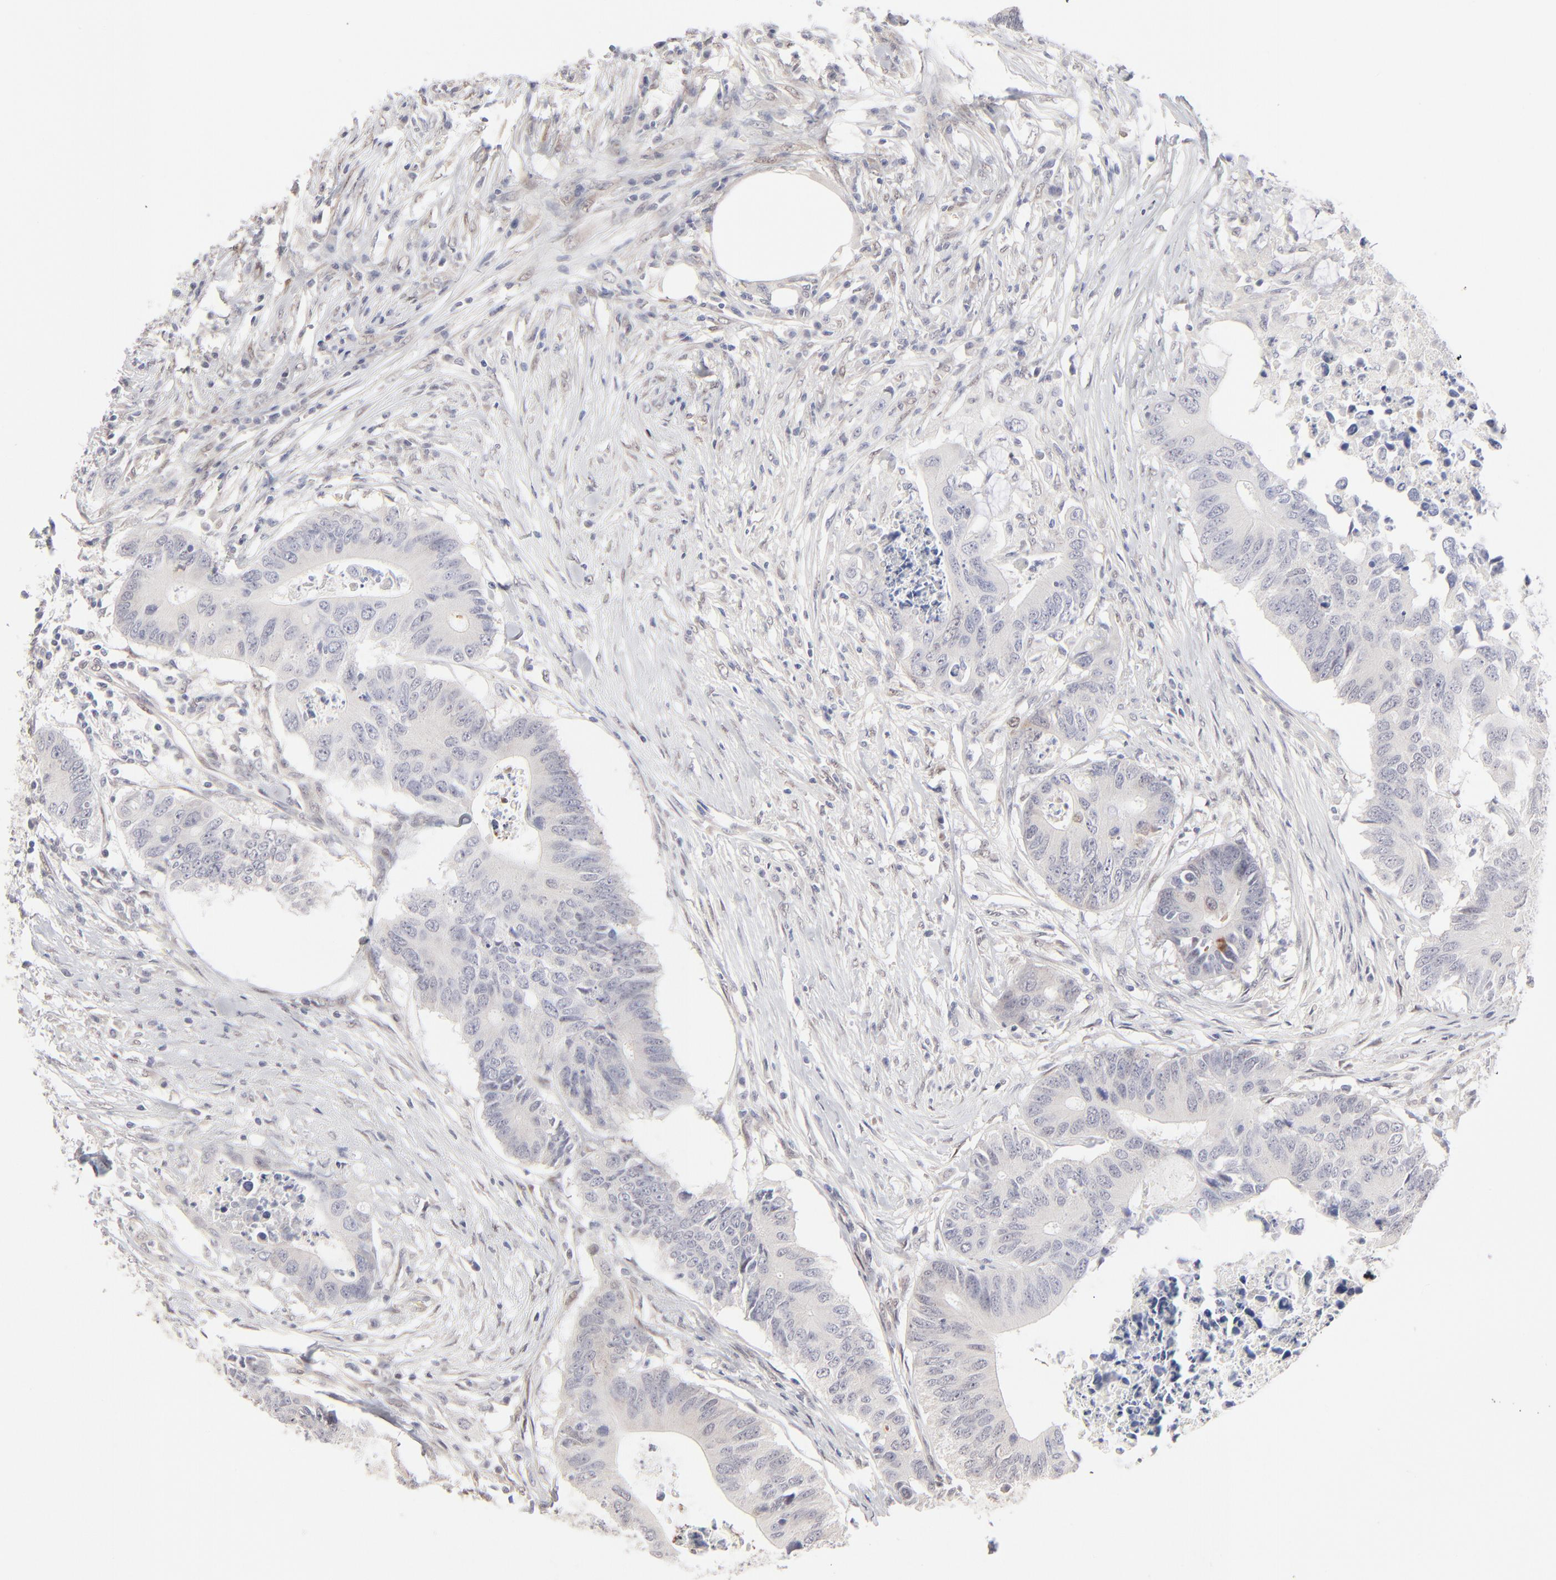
{"staining": {"intensity": "negative", "quantity": "none", "location": "none"}, "tissue": "colorectal cancer", "cell_type": "Tumor cells", "image_type": "cancer", "snomed": [{"axis": "morphology", "description": "Adenocarcinoma, NOS"}, {"axis": "topography", "description": "Colon"}], "caption": "A histopathology image of human colorectal cancer is negative for staining in tumor cells.", "gene": "RBM3", "patient": {"sex": "male", "age": 71}}